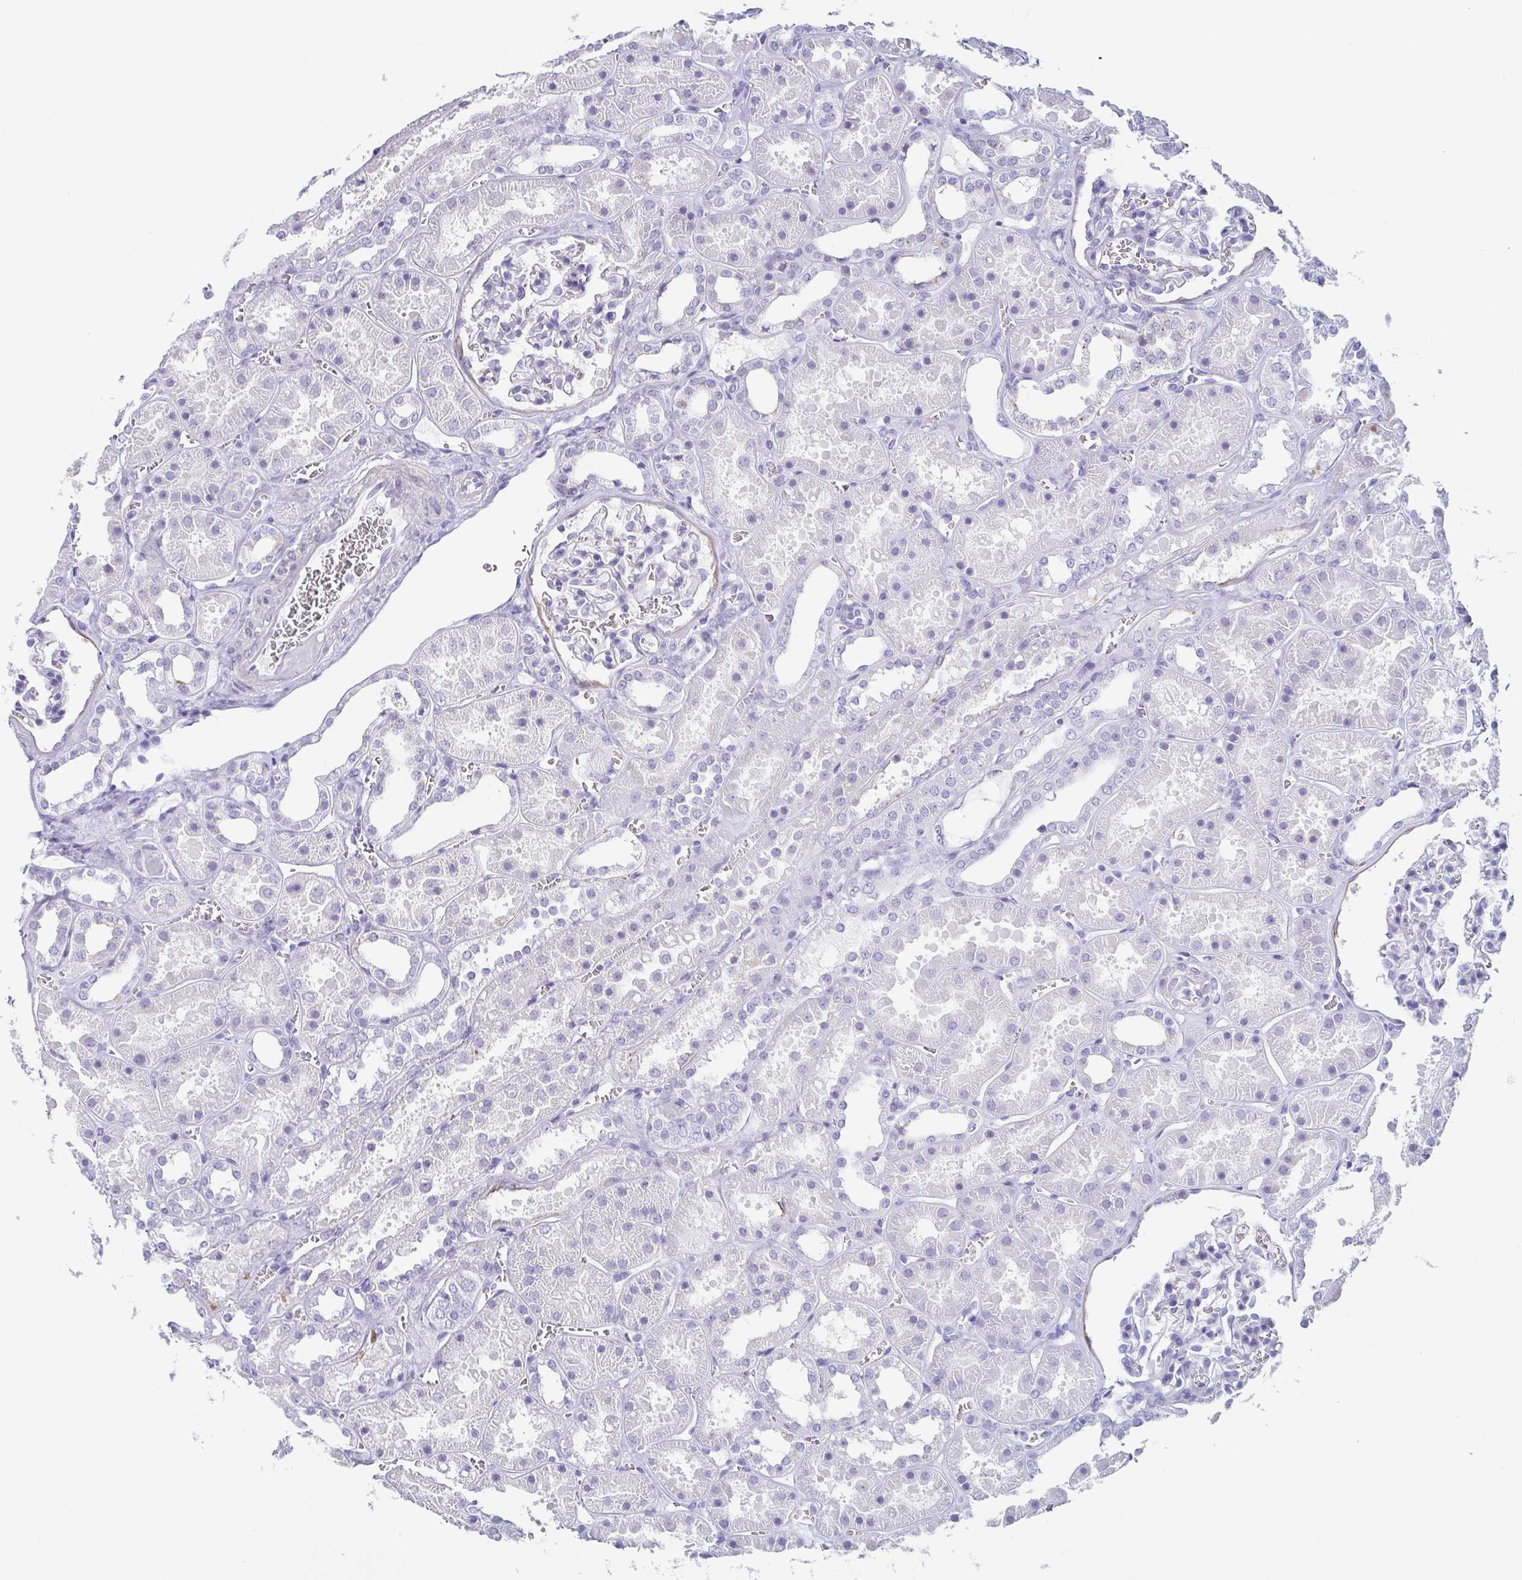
{"staining": {"intensity": "negative", "quantity": "none", "location": "none"}, "tissue": "kidney", "cell_type": "Cells in glomeruli", "image_type": "normal", "snomed": [{"axis": "morphology", "description": "Normal tissue, NOS"}, {"axis": "topography", "description": "Kidney"}], "caption": "Photomicrograph shows no significant protein expression in cells in glomeruli of unremarkable kidney. Brightfield microscopy of immunohistochemistry stained with DAB (3,3'-diaminobenzidine) (brown) and hematoxylin (blue), captured at high magnification.", "gene": "TAGLN3", "patient": {"sex": "female", "age": 41}}